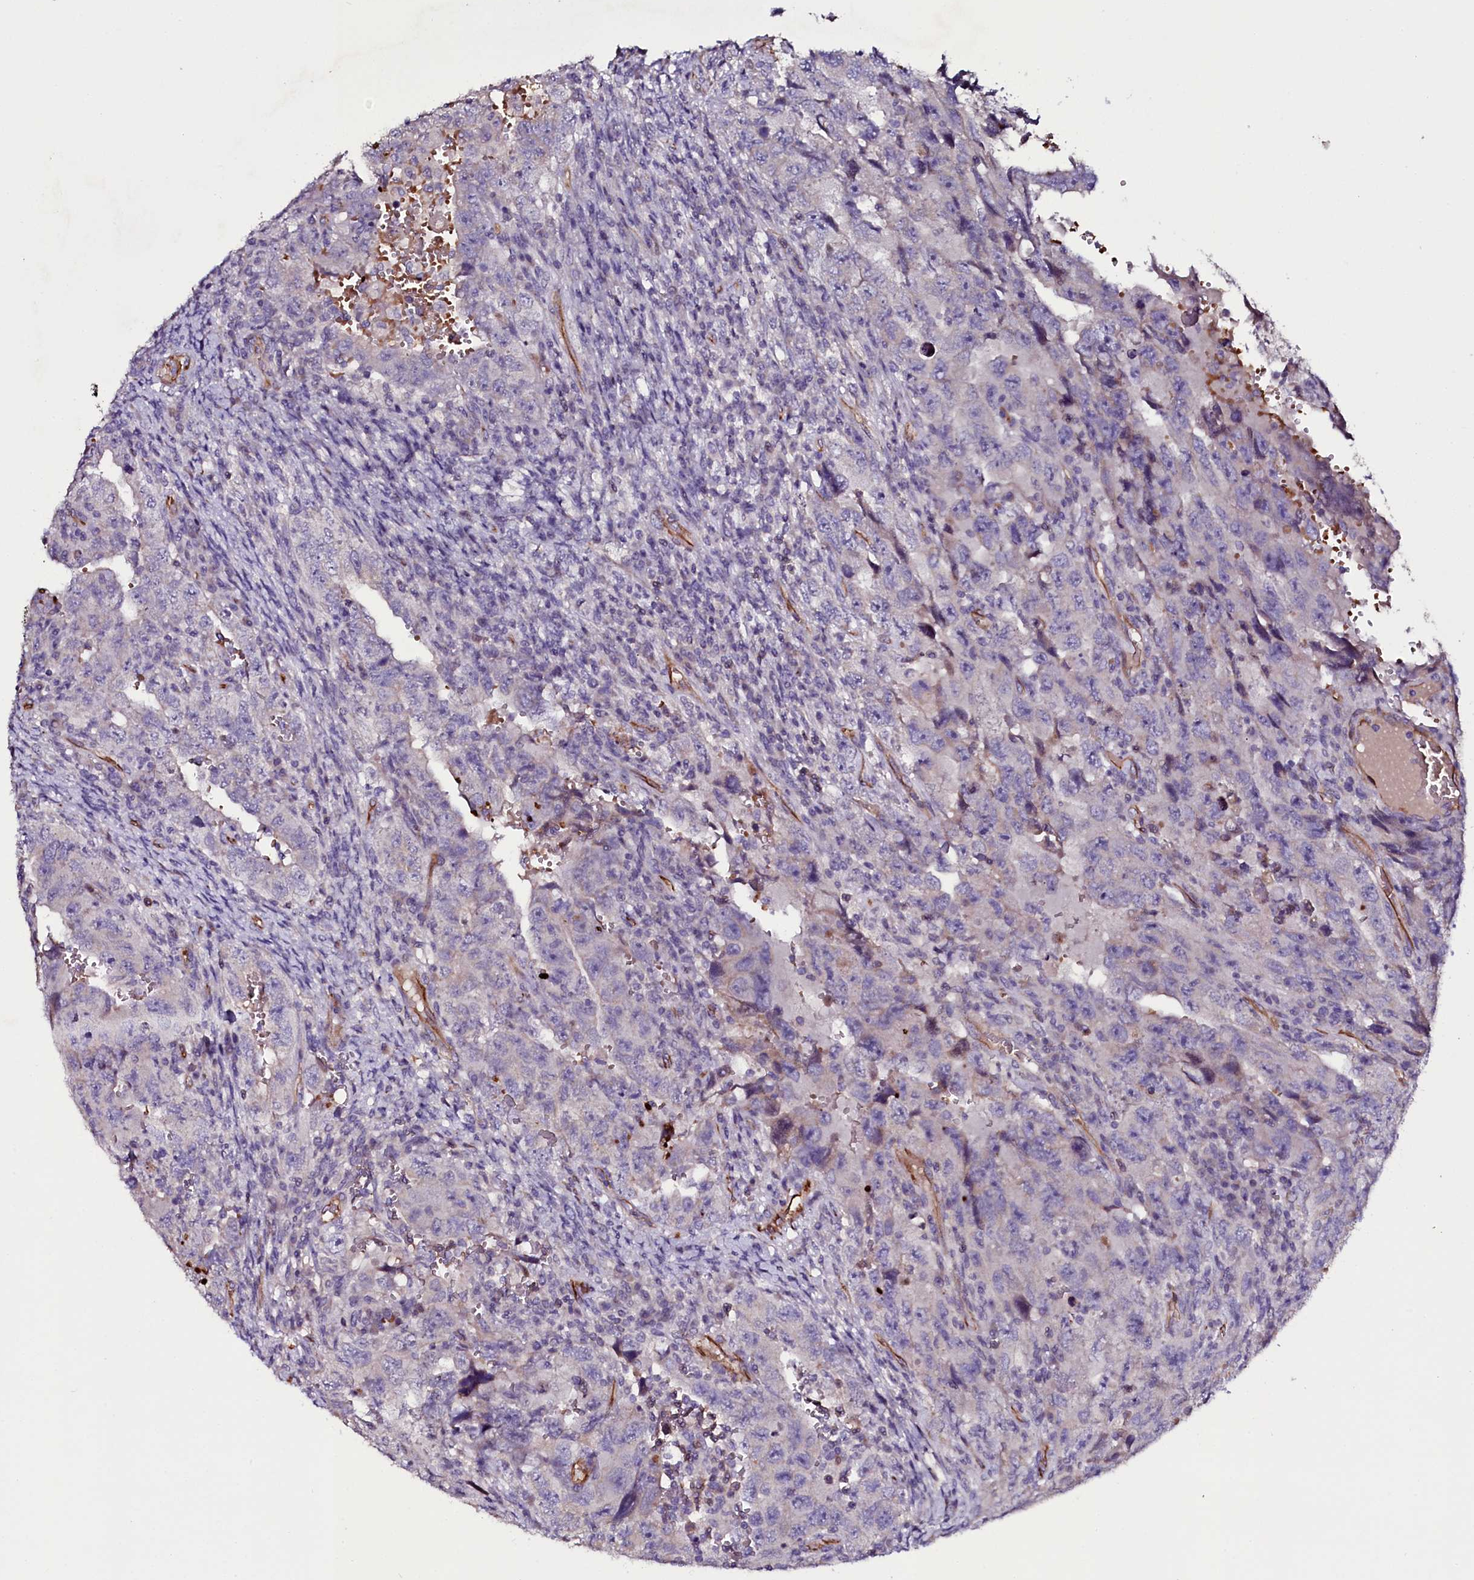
{"staining": {"intensity": "negative", "quantity": "none", "location": "none"}, "tissue": "testis cancer", "cell_type": "Tumor cells", "image_type": "cancer", "snomed": [{"axis": "morphology", "description": "Carcinoma, Embryonal, NOS"}, {"axis": "topography", "description": "Testis"}], "caption": "IHC of testis embryonal carcinoma reveals no expression in tumor cells.", "gene": "MEX3C", "patient": {"sex": "male", "age": 26}}